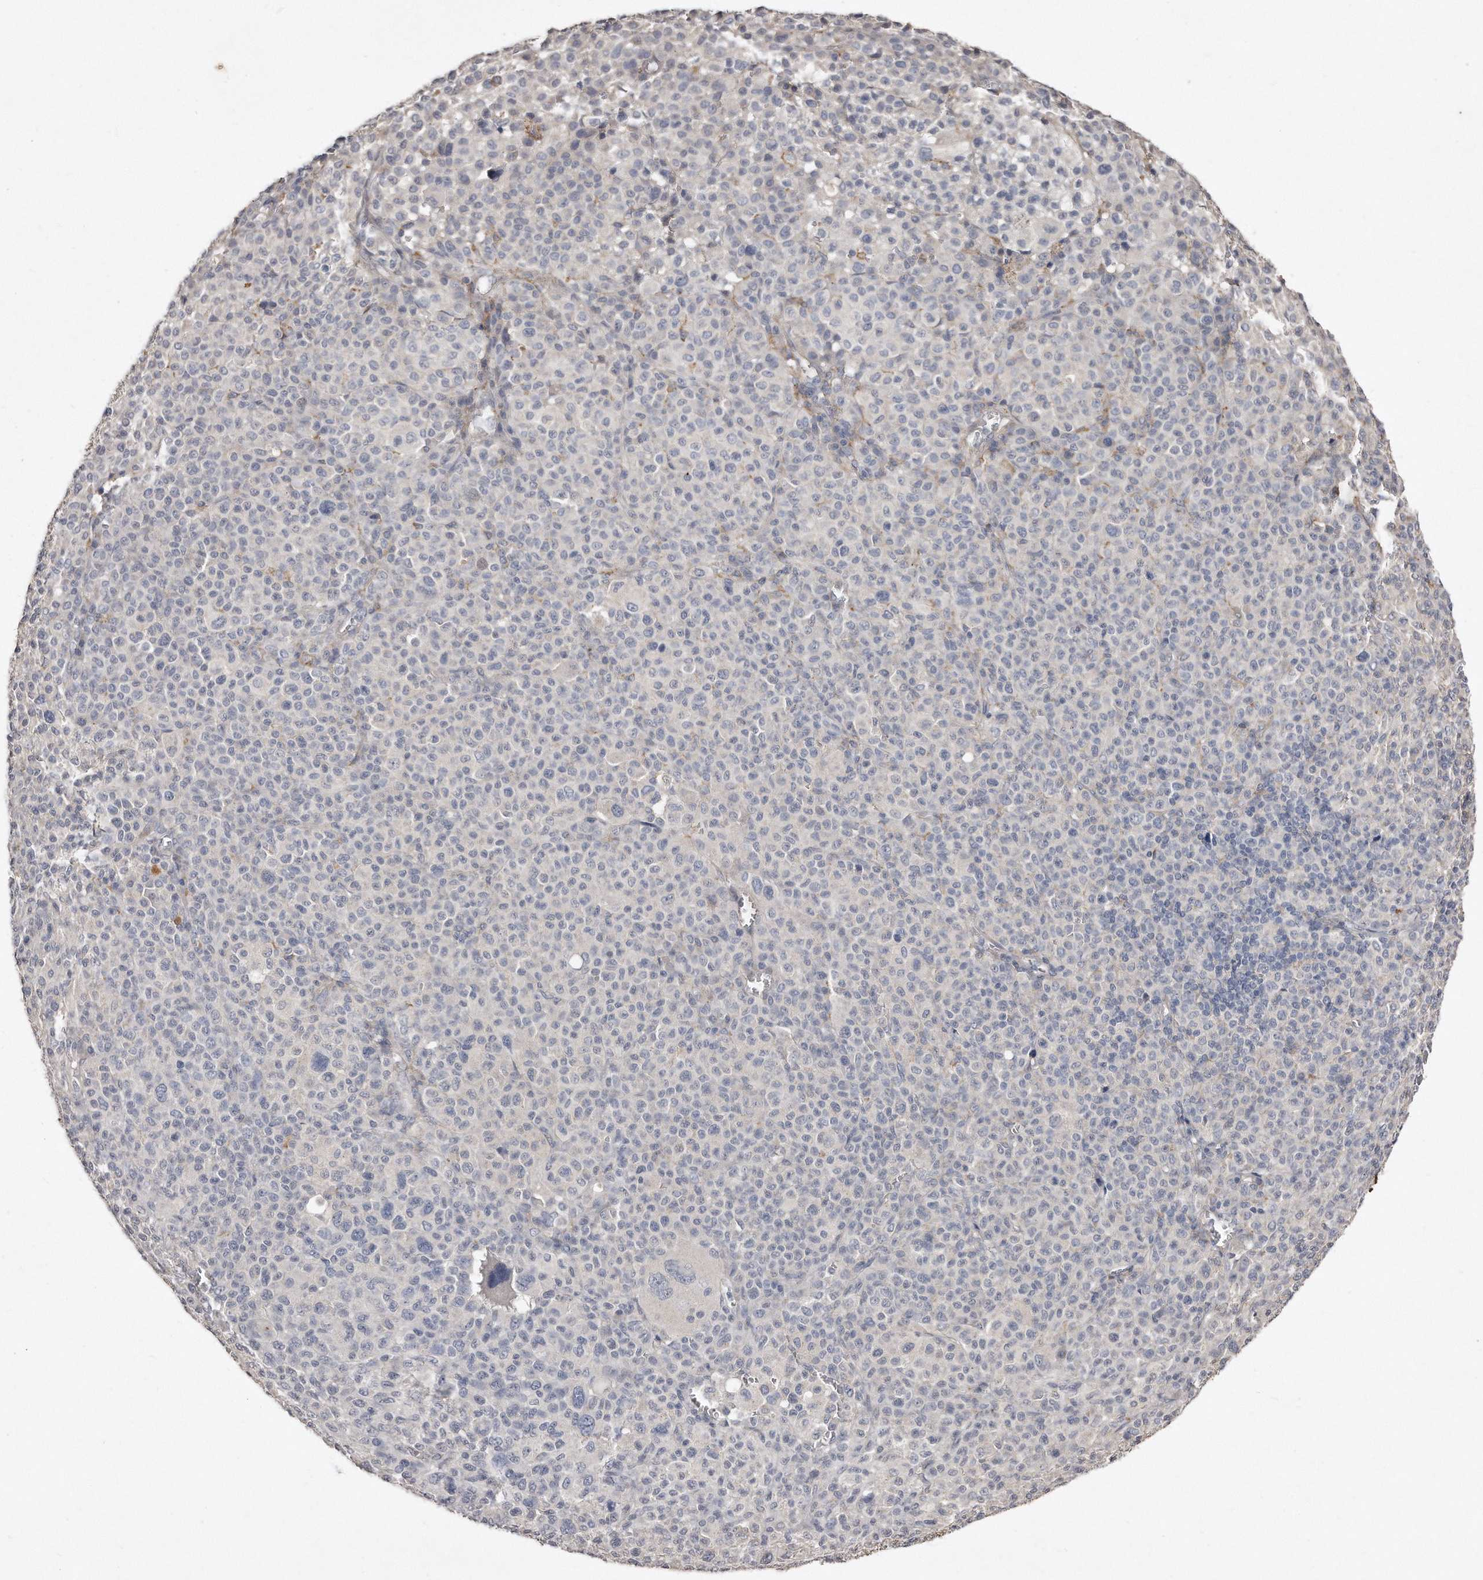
{"staining": {"intensity": "negative", "quantity": "none", "location": "none"}, "tissue": "melanoma", "cell_type": "Tumor cells", "image_type": "cancer", "snomed": [{"axis": "morphology", "description": "Malignant melanoma, Metastatic site"}, {"axis": "topography", "description": "Skin"}], "caption": "Immunohistochemistry image of melanoma stained for a protein (brown), which displays no staining in tumor cells.", "gene": "LMOD1", "patient": {"sex": "female", "age": 74}}